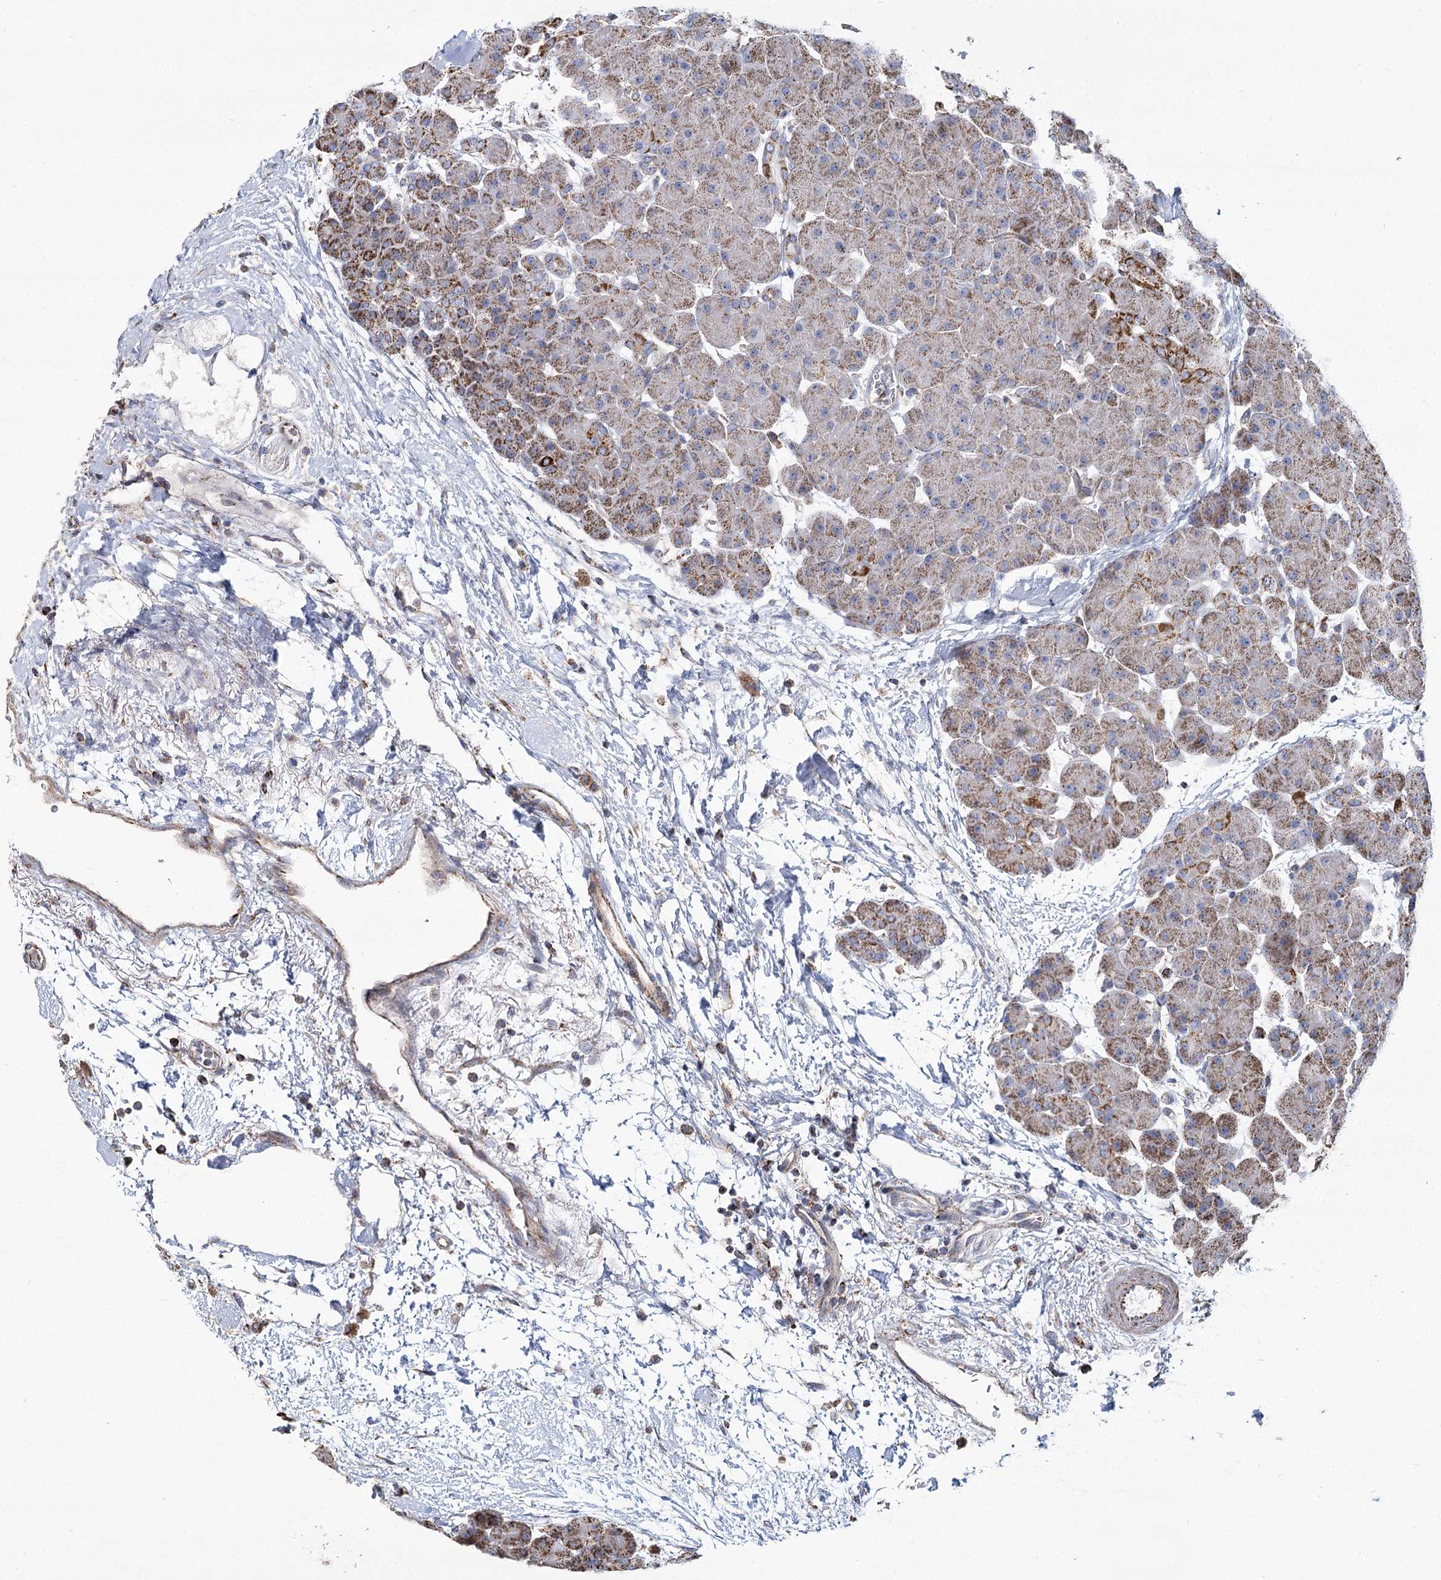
{"staining": {"intensity": "strong", "quantity": "25%-75%", "location": "cytoplasmic/membranous"}, "tissue": "pancreas", "cell_type": "Exocrine glandular cells", "image_type": "normal", "snomed": [{"axis": "morphology", "description": "Normal tissue, NOS"}, {"axis": "topography", "description": "Pancreas"}], "caption": "Immunohistochemical staining of normal human pancreas reveals 25%-75% levels of strong cytoplasmic/membranous protein expression in approximately 25%-75% of exocrine glandular cells.", "gene": "RANBP3L", "patient": {"sex": "male", "age": 66}}